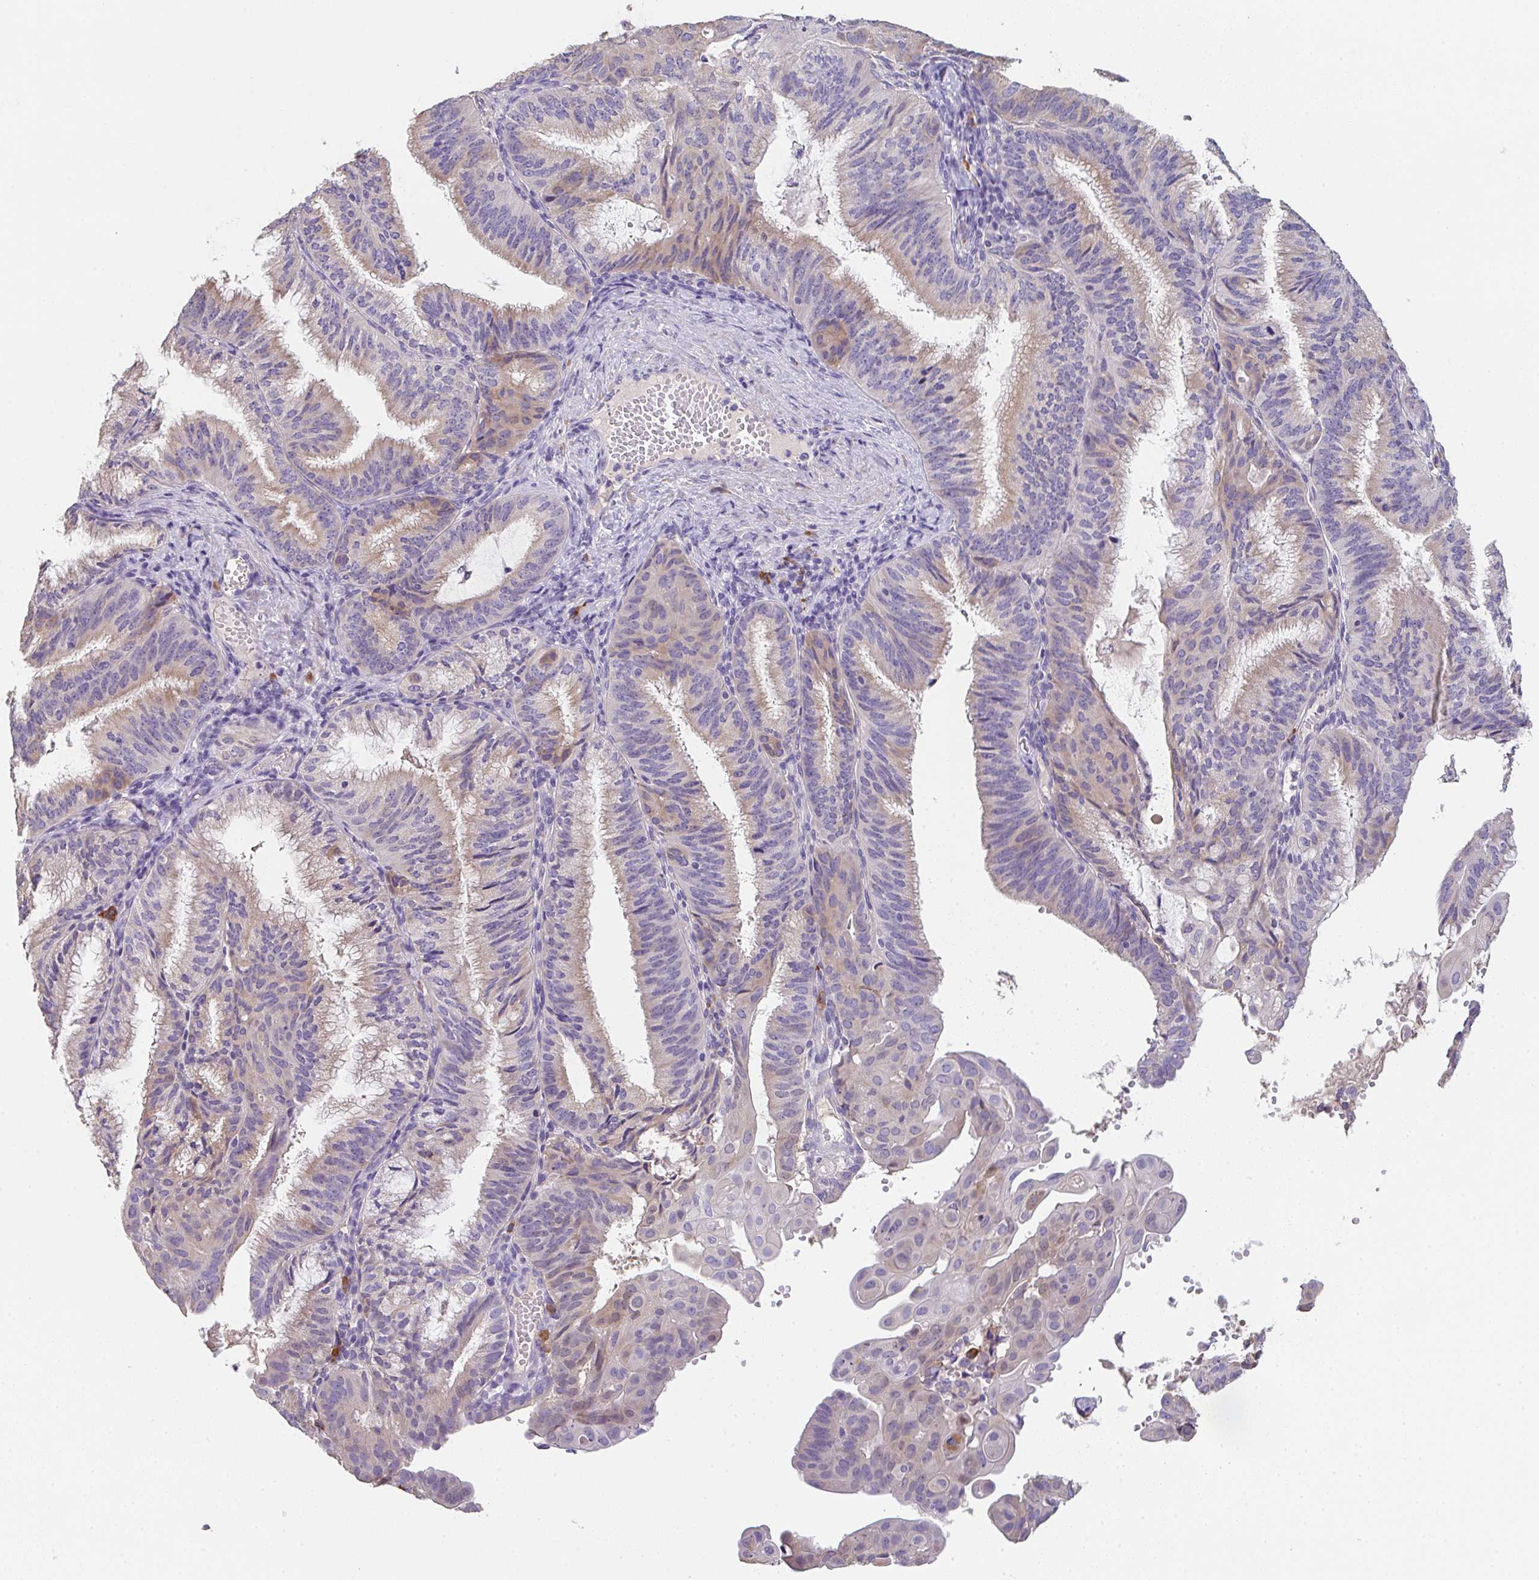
{"staining": {"intensity": "weak", "quantity": "25%-75%", "location": "cytoplasmic/membranous"}, "tissue": "endometrial cancer", "cell_type": "Tumor cells", "image_type": "cancer", "snomed": [{"axis": "morphology", "description": "Adenocarcinoma, NOS"}, {"axis": "topography", "description": "Endometrium"}], "caption": "Endometrial cancer was stained to show a protein in brown. There is low levels of weak cytoplasmic/membranous expression in approximately 25%-75% of tumor cells.", "gene": "ZNF215", "patient": {"sex": "female", "age": 49}}